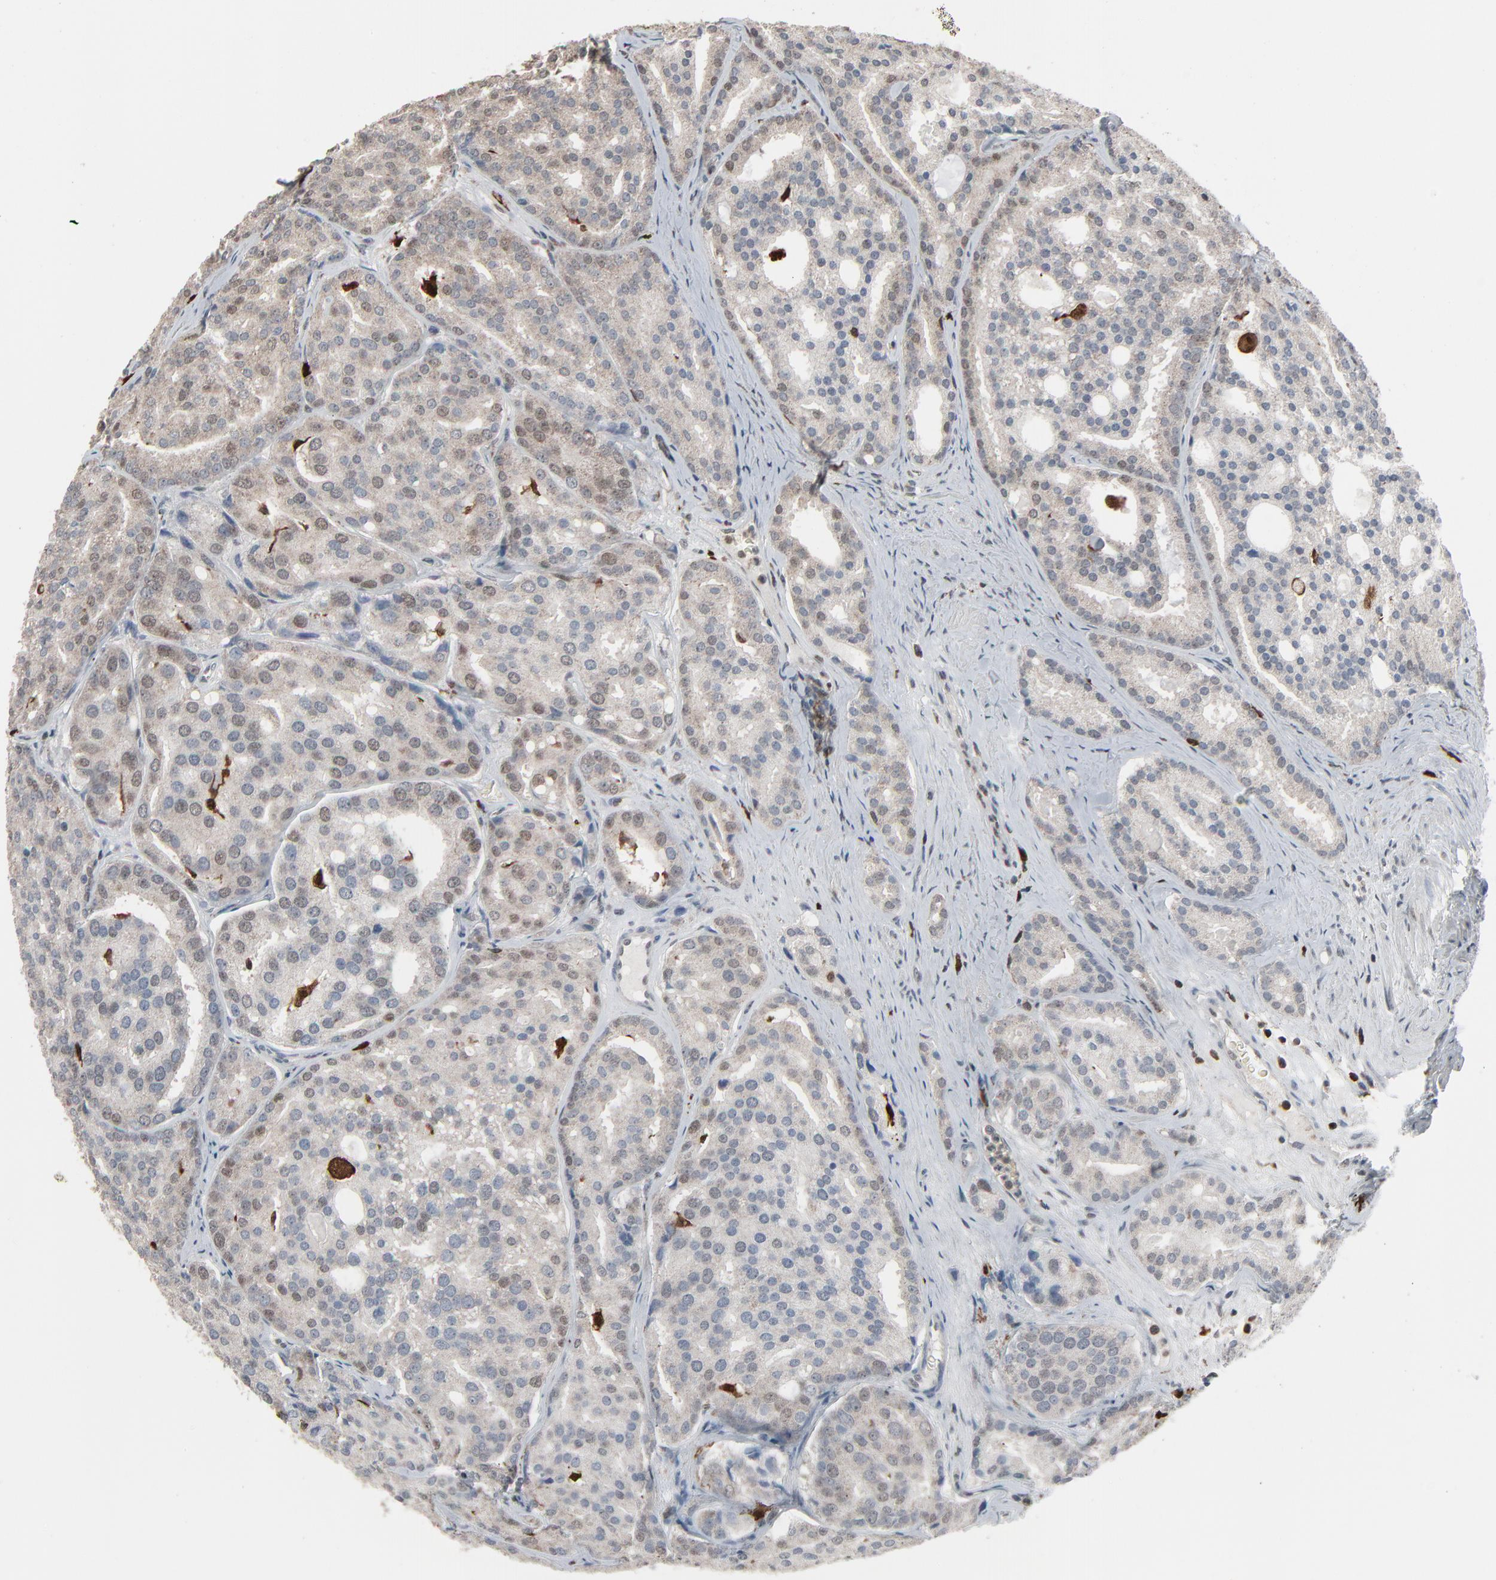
{"staining": {"intensity": "weak", "quantity": ">75%", "location": "cytoplasmic/membranous"}, "tissue": "prostate cancer", "cell_type": "Tumor cells", "image_type": "cancer", "snomed": [{"axis": "morphology", "description": "Adenocarcinoma, High grade"}, {"axis": "topography", "description": "Prostate"}], "caption": "About >75% of tumor cells in human prostate cancer show weak cytoplasmic/membranous protein positivity as visualized by brown immunohistochemical staining.", "gene": "DOCK8", "patient": {"sex": "male", "age": 64}}